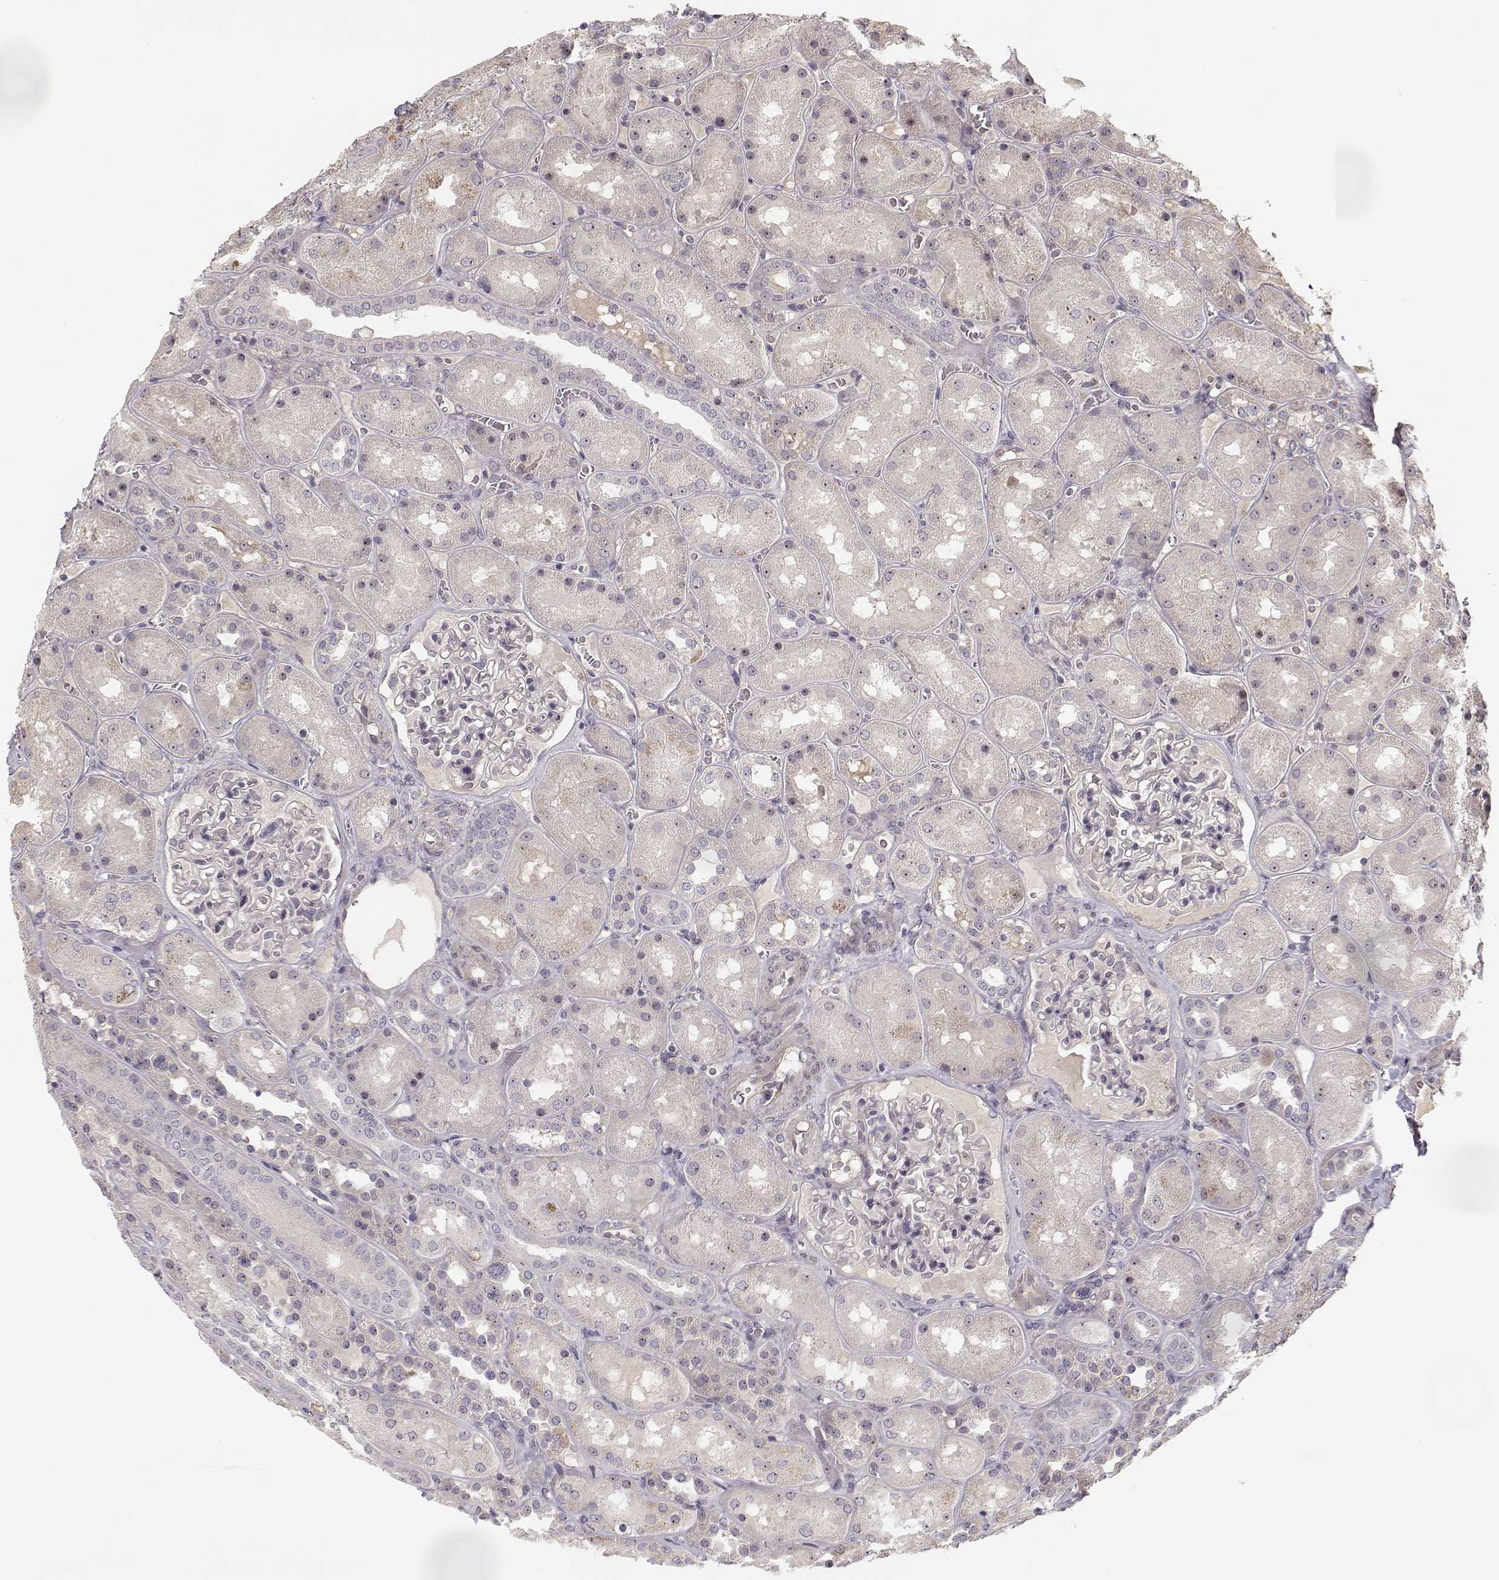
{"staining": {"intensity": "negative", "quantity": "none", "location": "none"}, "tissue": "kidney", "cell_type": "Cells in glomeruli", "image_type": "normal", "snomed": [{"axis": "morphology", "description": "Normal tissue, NOS"}, {"axis": "topography", "description": "Kidney"}], "caption": "Immunohistochemical staining of benign kidney displays no significant expression in cells in glomeruli. (DAB immunohistochemistry (IHC) with hematoxylin counter stain).", "gene": "MED12L", "patient": {"sex": "male", "age": 73}}